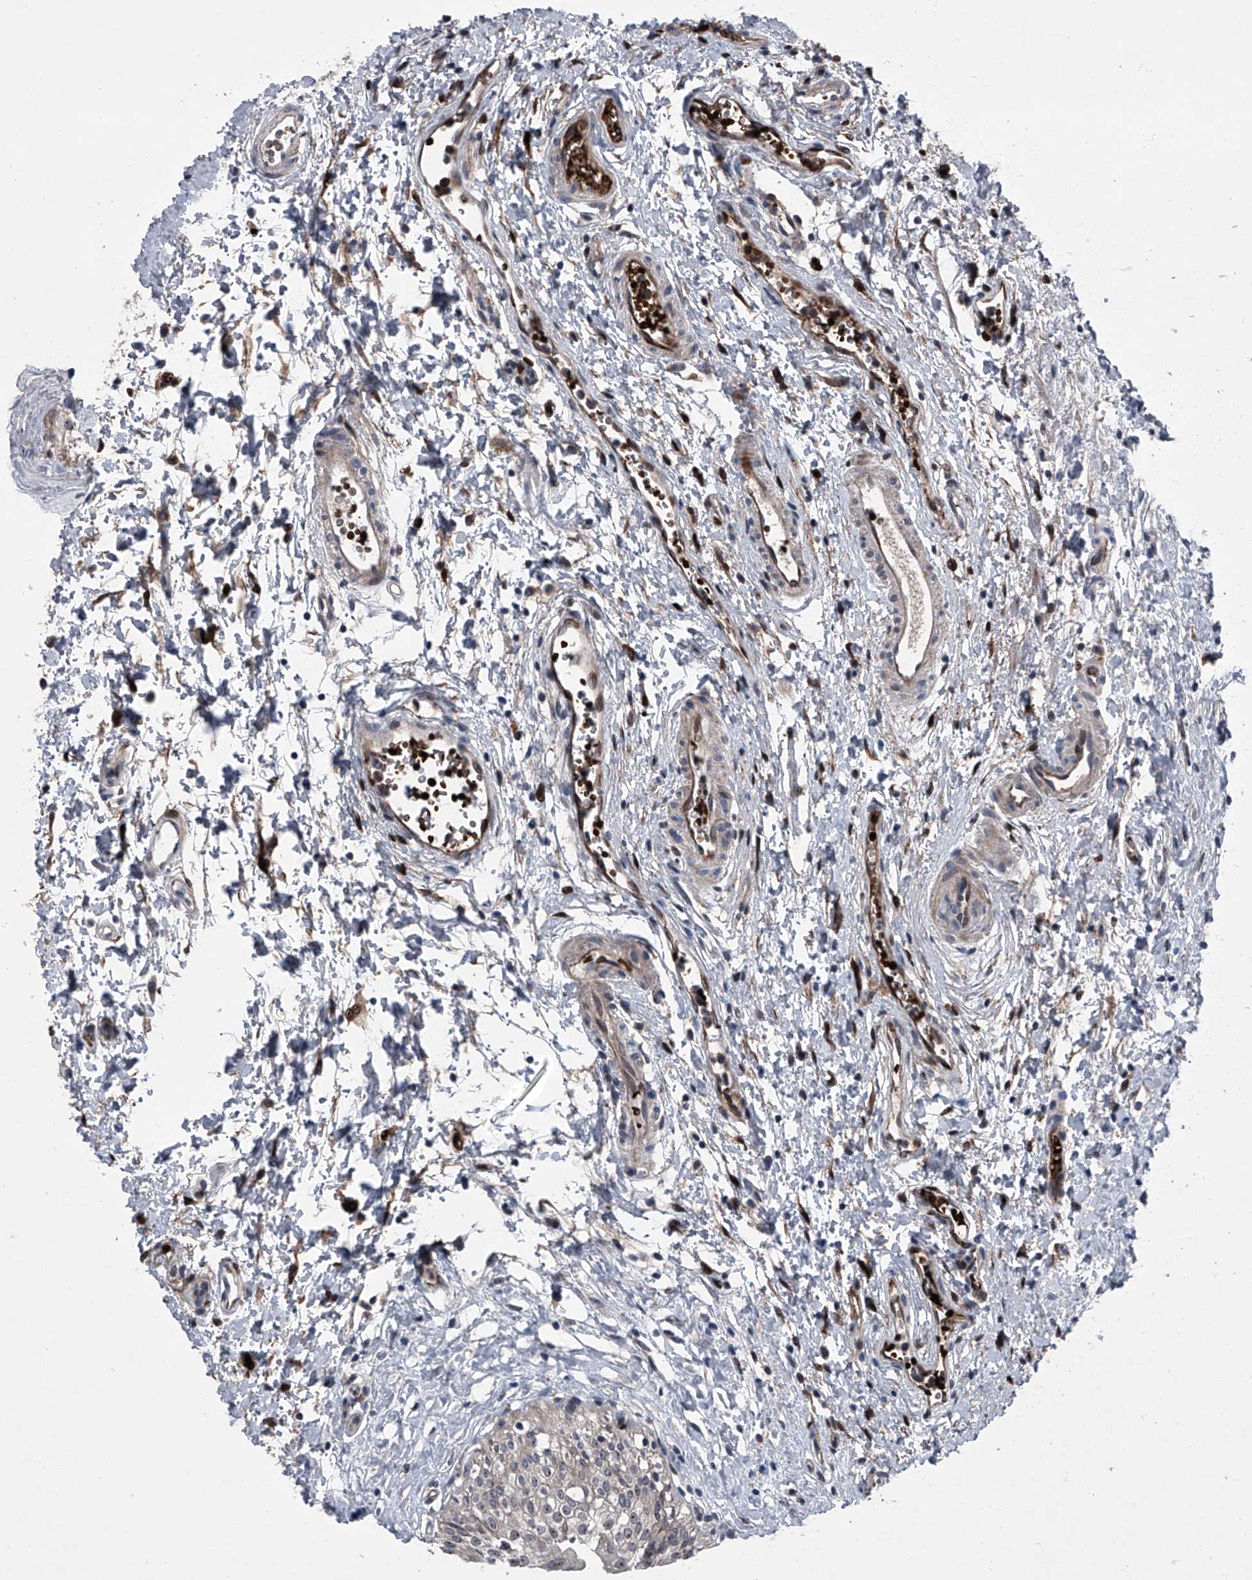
{"staining": {"intensity": "negative", "quantity": "none", "location": "none"}, "tissue": "urinary bladder", "cell_type": "Urothelial cells", "image_type": "normal", "snomed": [{"axis": "morphology", "description": "Normal tissue, NOS"}, {"axis": "topography", "description": "Urinary bladder"}], "caption": "Immunohistochemistry micrograph of normal urinary bladder: human urinary bladder stained with DAB (3,3'-diaminobenzidine) exhibits no significant protein expression in urothelial cells.", "gene": "CEP85L", "patient": {"sex": "male", "age": 51}}